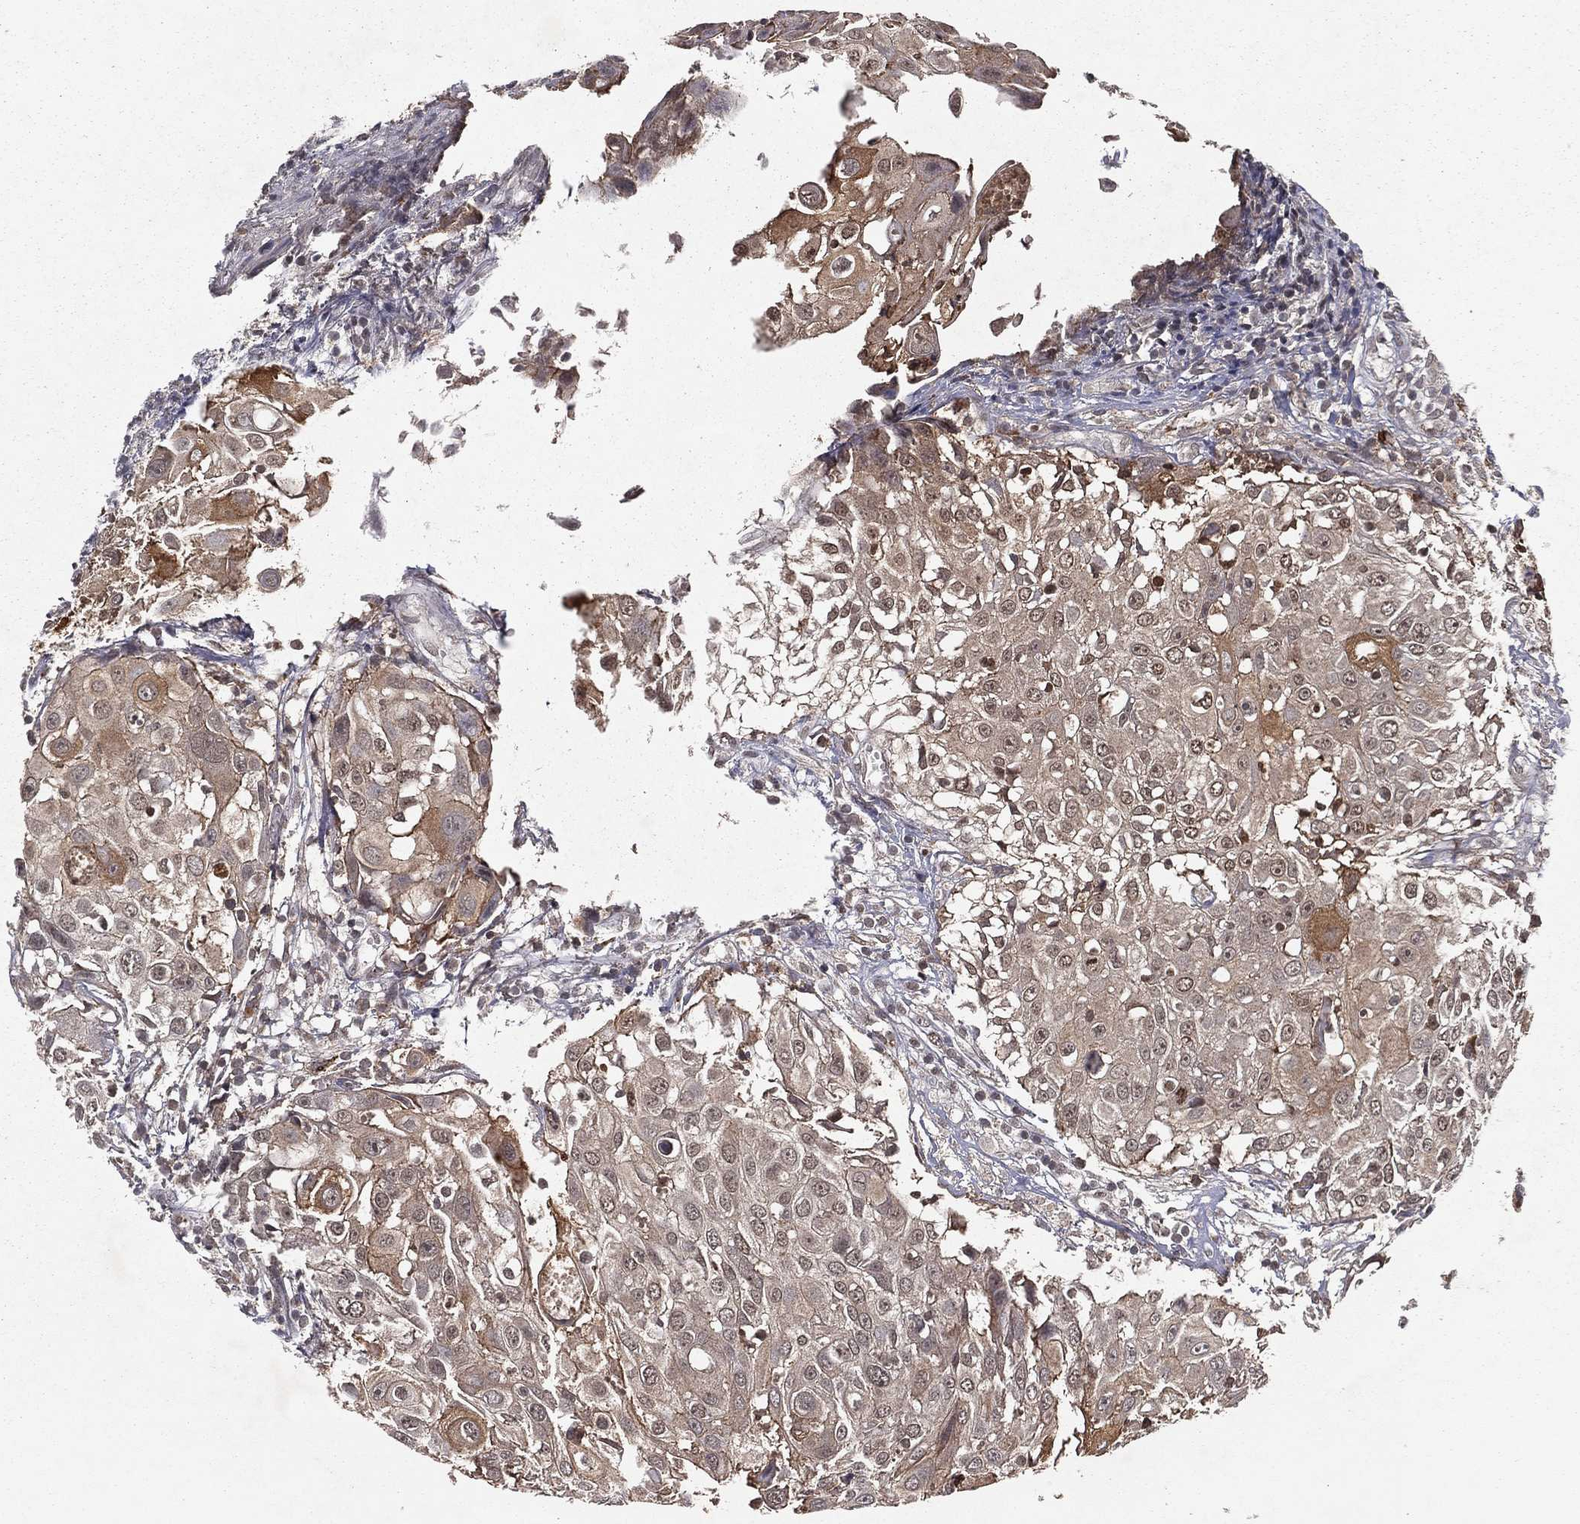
{"staining": {"intensity": "moderate", "quantity": "25%-75%", "location": "cytoplasmic/membranous"}, "tissue": "urothelial cancer", "cell_type": "Tumor cells", "image_type": "cancer", "snomed": [{"axis": "morphology", "description": "Urothelial carcinoma, High grade"}, {"axis": "topography", "description": "Urinary bladder"}], "caption": "Urothelial carcinoma (high-grade) stained for a protein (brown) demonstrates moderate cytoplasmic/membranous positive positivity in approximately 25%-75% of tumor cells.", "gene": "ZDHHC15", "patient": {"sex": "female", "age": 79}}